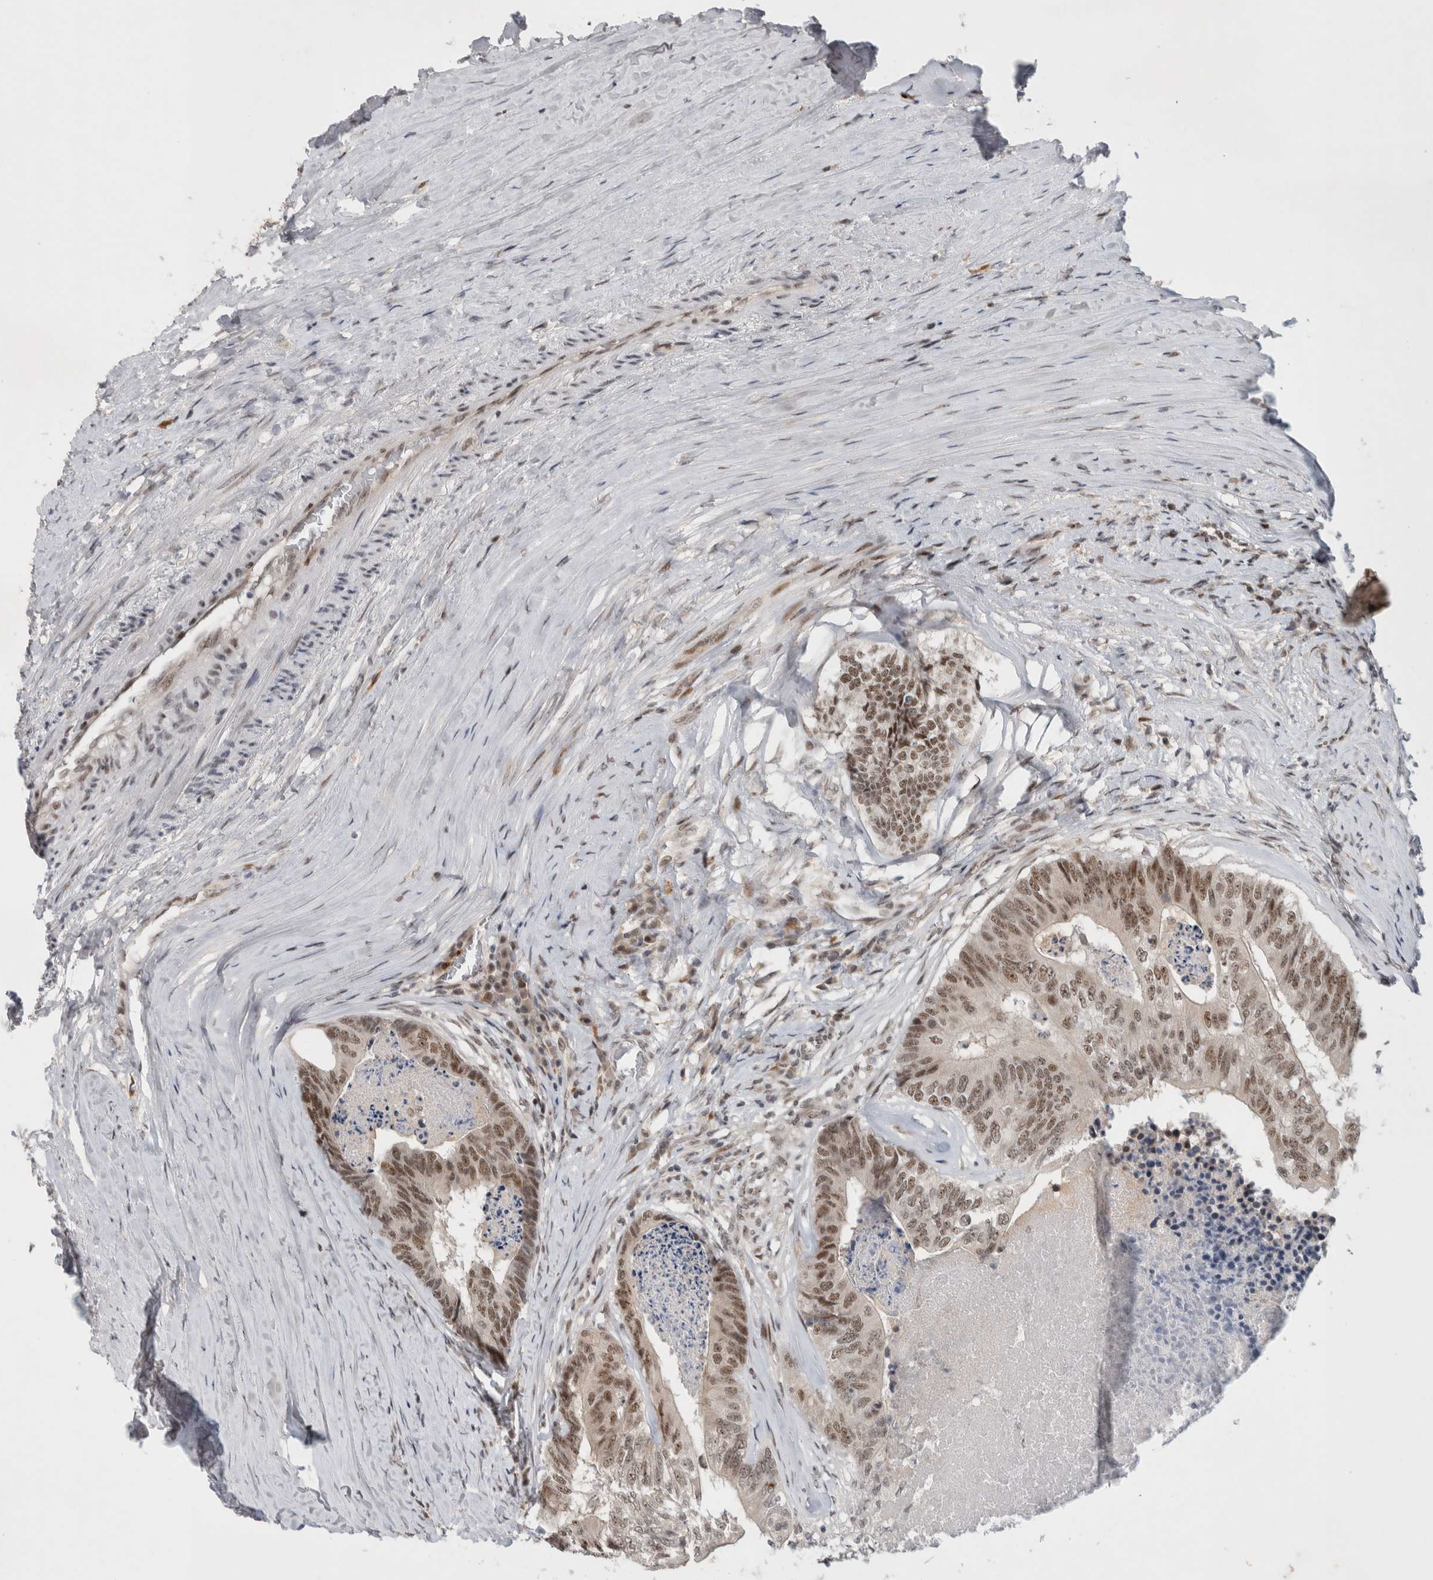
{"staining": {"intensity": "moderate", "quantity": ">75%", "location": "nuclear"}, "tissue": "colorectal cancer", "cell_type": "Tumor cells", "image_type": "cancer", "snomed": [{"axis": "morphology", "description": "Adenocarcinoma, NOS"}, {"axis": "topography", "description": "Colon"}], "caption": "DAB (3,3'-diaminobenzidine) immunohistochemical staining of colorectal cancer demonstrates moderate nuclear protein expression in about >75% of tumor cells.", "gene": "HESX1", "patient": {"sex": "female", "age": 67}}